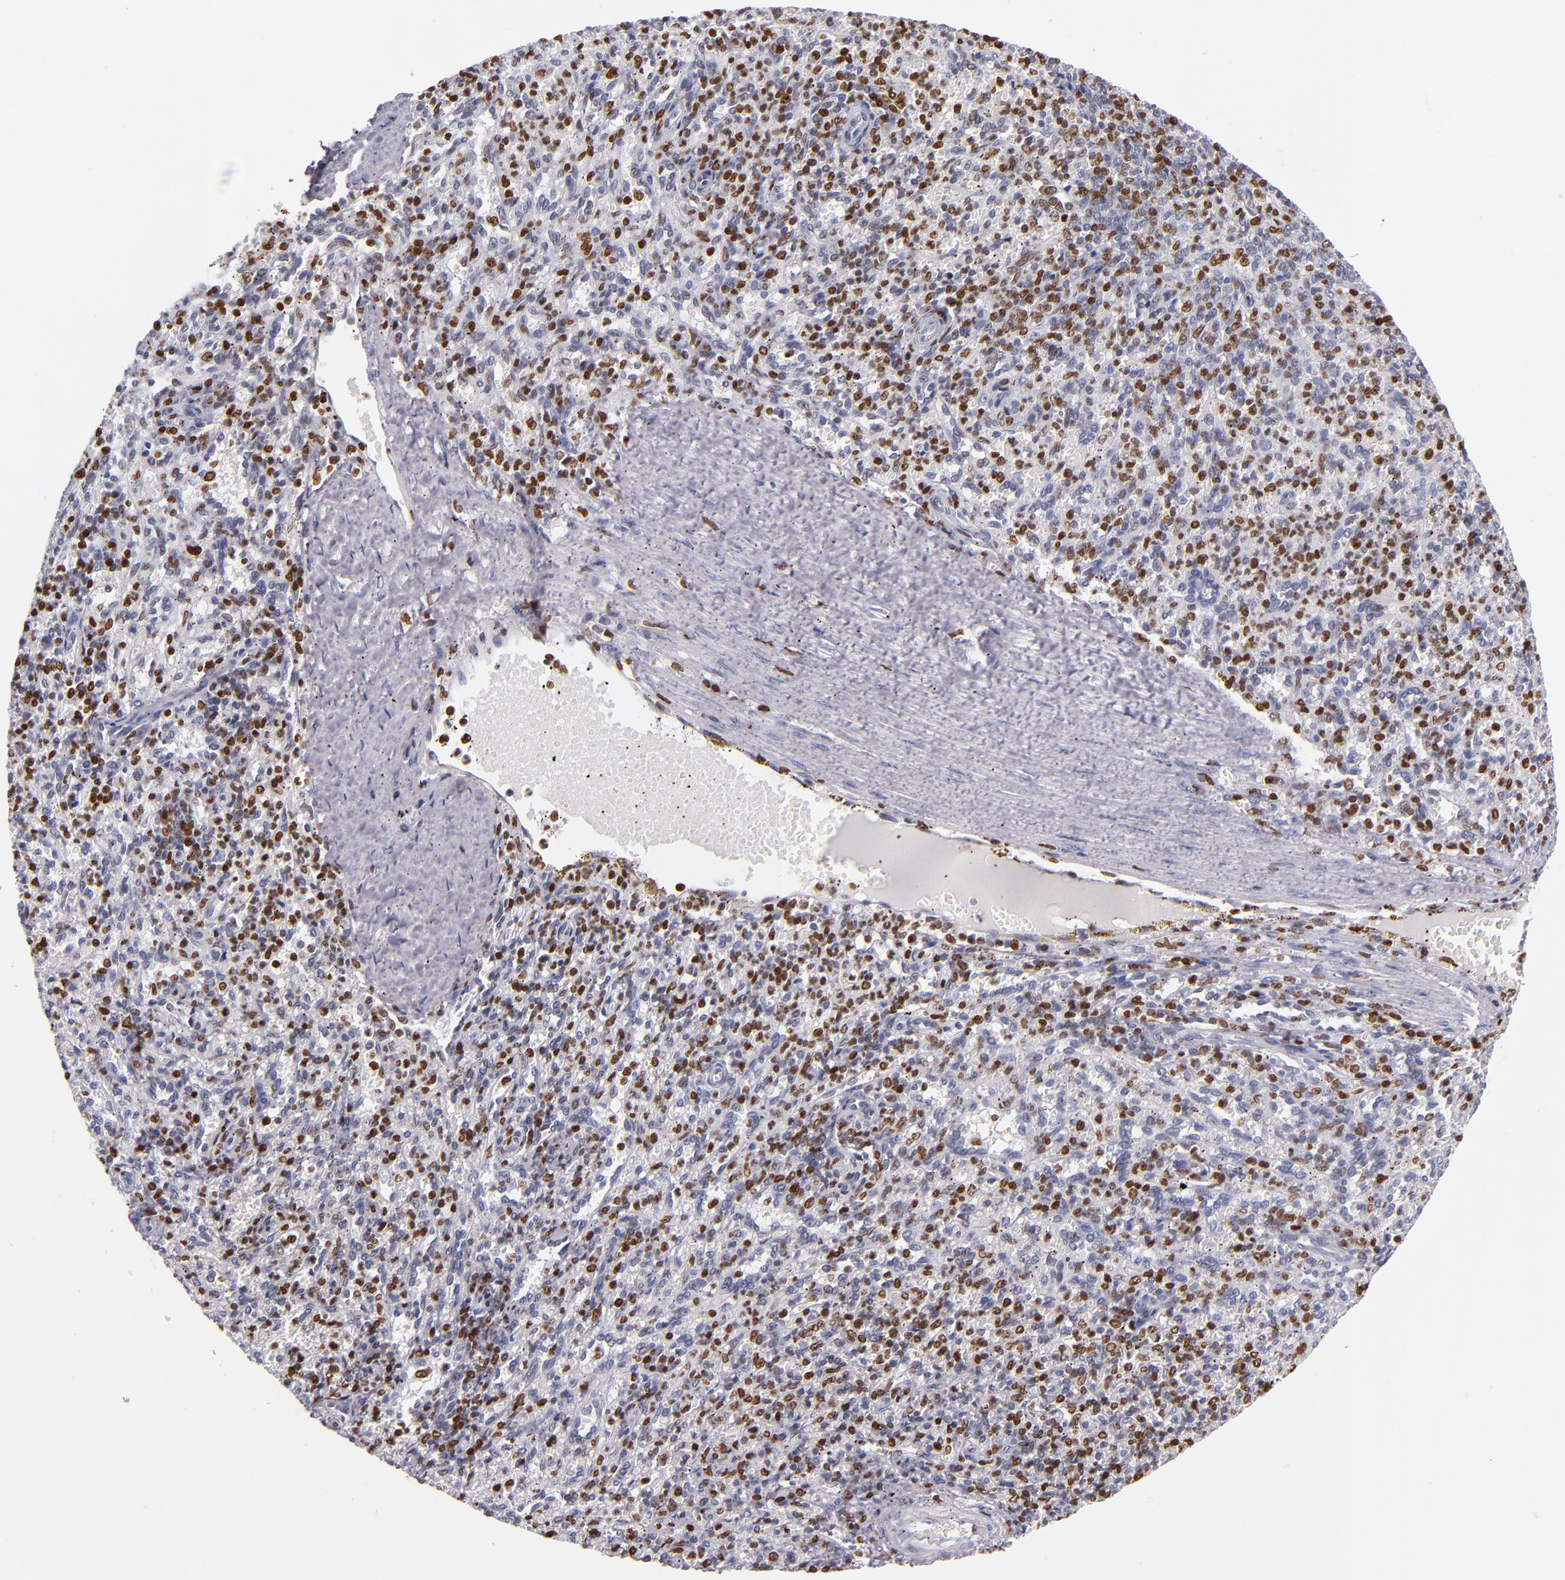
{"staining": {"intensity": "moderate", "quantity": "25%-75%", "location": "nuclear"}, "tissue": "spleen", "cell_type": "Cells in red pulp", "image_type": "normal", "snomed": [{"axis": "morphology", "description": "Normal tissue, NOS"}, {"axis": "topography", "description": "Spleen"}], "caption": "Spleen was stained to show a protein in brown. There is medium levels of moderate nuclear positivity in about 25%-75% of cells in red pulp.", "gene": "CDKL5", "patient": {"sex": "female", "age": 10}}